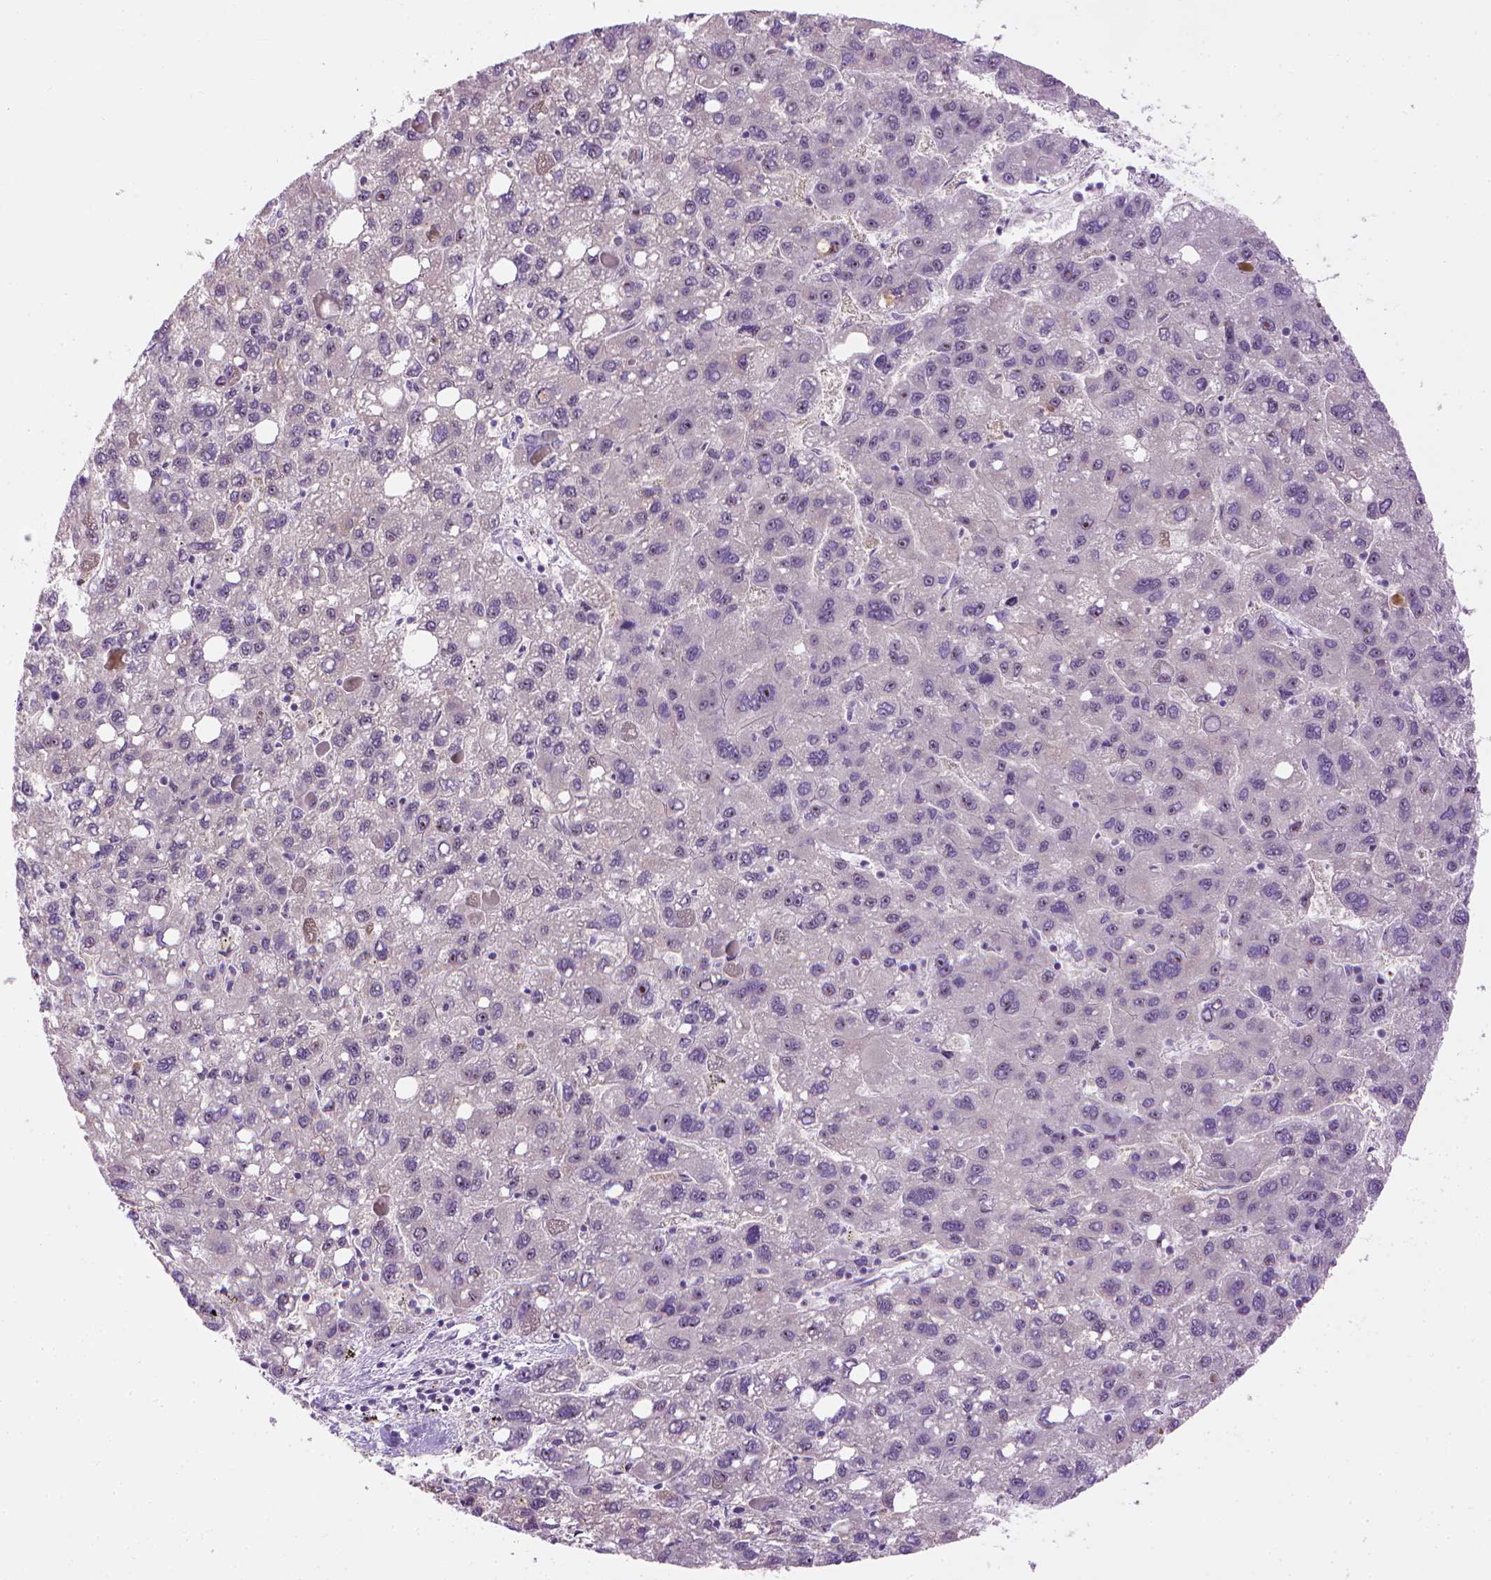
{"staining": {"intensity": "negative", "quantity": "none", "location": "none"}, "tissue": "liver cancer", "cell_type": "Tumor cells", "image_type": "cancer", "snomed": [{"axis": "morphology", "description": "Carcinoma, Hepatocellular, NOS"}, {"axis": "topography", "description": "Liver"}], "caption": "Immunohistochemistry image of liver hepatocellular carcinoma stained for a protein (brown), which reveals no positivity in tumor cells. The staining was performed using DAB to visualize the protein expression in brown, while the nuclei were stained in blue with hematoxylin (Magnification: 20x).", "gene": "UTP4", "patient": {"sex": "female", "age": 82}}